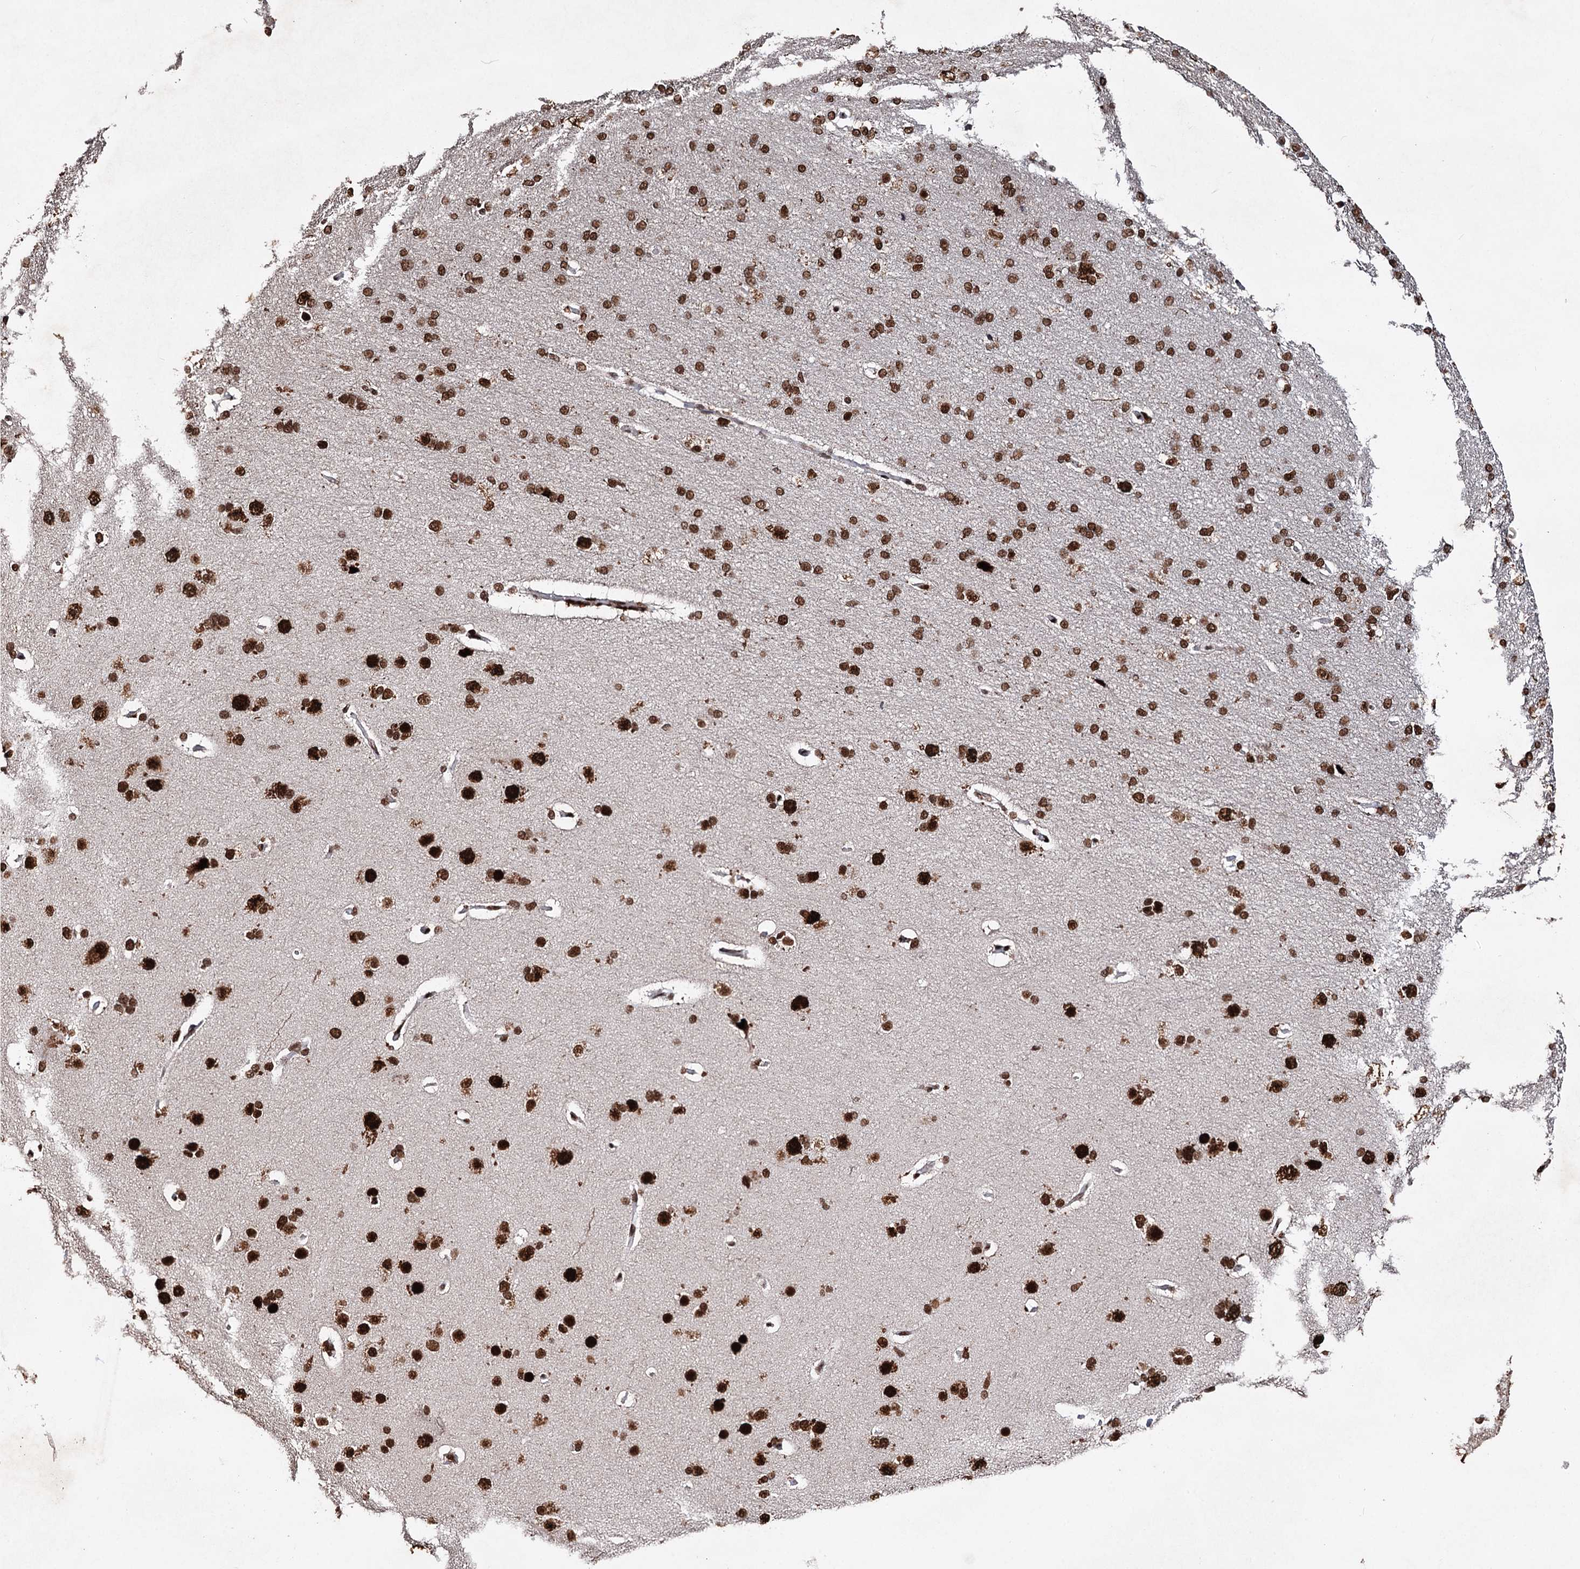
{"staining": {"intensity": "strong", "quantity": "<25%", "location": "cytoplasmic/membranous,nuclear"}, "tissue": "cerebral cortex", "cell_type": "Endothelial cells", "image_type": "normal", "snomed": [{"axis": "morphology", "description": "Normal tissue, NOS"}, {"axis": "topography", "description": "Cerebral cortex"}], "caption": "Protein staining demonstrates strong cytoplasmic/membranous,nuclear staining in about <25% of endothelial cells in unremarkable cerebral cortex. Immunohistochemistry (ihc) stains the protein of interest in brown and the nuclei are stained blue.", "gene": "MATR3", "patient": {"sex": "male", "age": 62}}